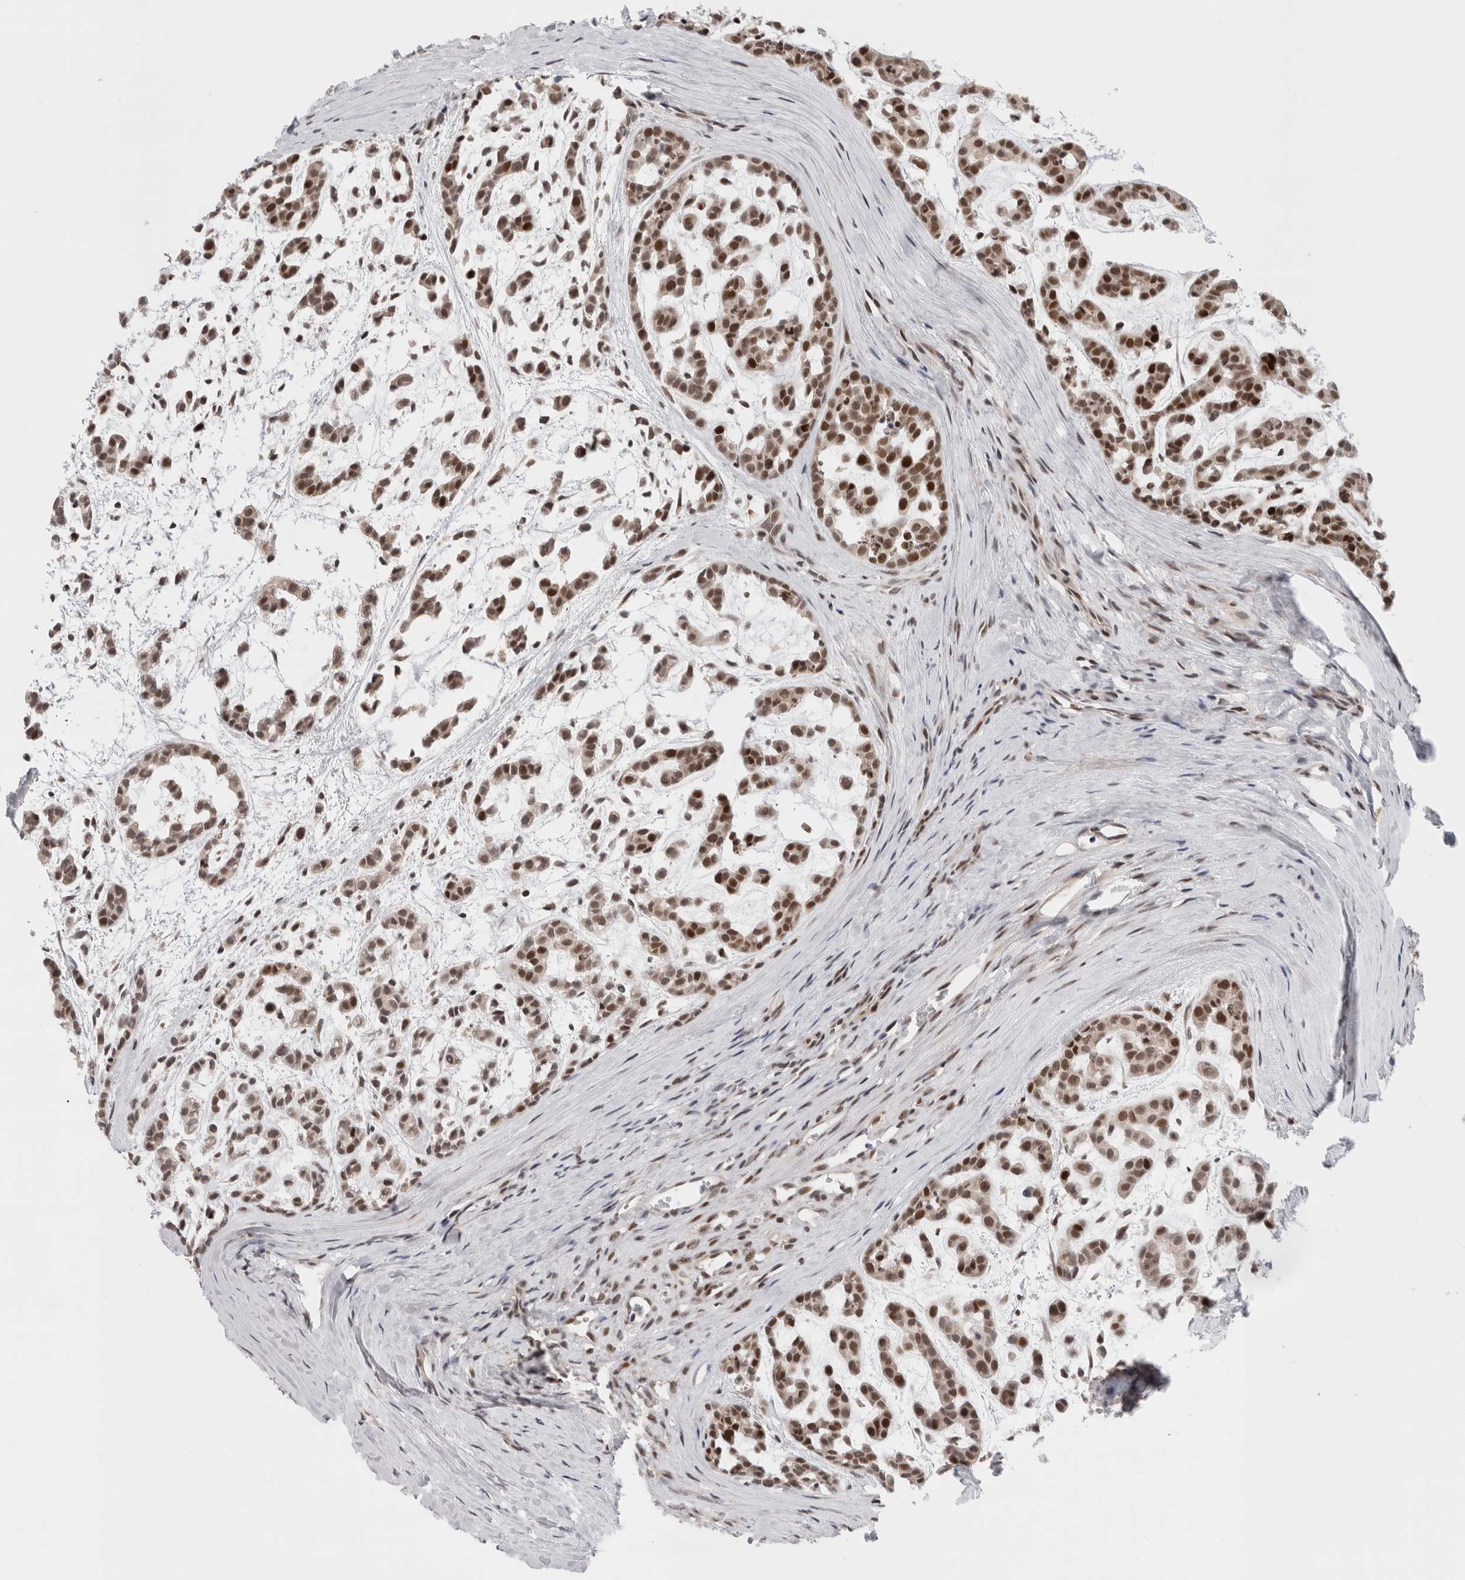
{"staining": {"intensity": "strong", "quantity": ">75%", "location": "nuclear"}, "tissue": "head and neck cancer", "cell_type": "Tumor cells", "image_type": "cancer", "snomed": [{"axis": "morphology", "description": "Adenocarcinoma, NOS"}, {"axis": "morphology", "description": "Adenoma, NOS"}, {"axis": "topography", "description": "Head-Neck"}], "caption": "The image demonstrates staining of adenocarcinoma (head and neck), revealing strong nuclear protein expression (brown color) within tumor cells.", "gene": "ZNF521", "patient": {"sex": "female", "age": 55}}